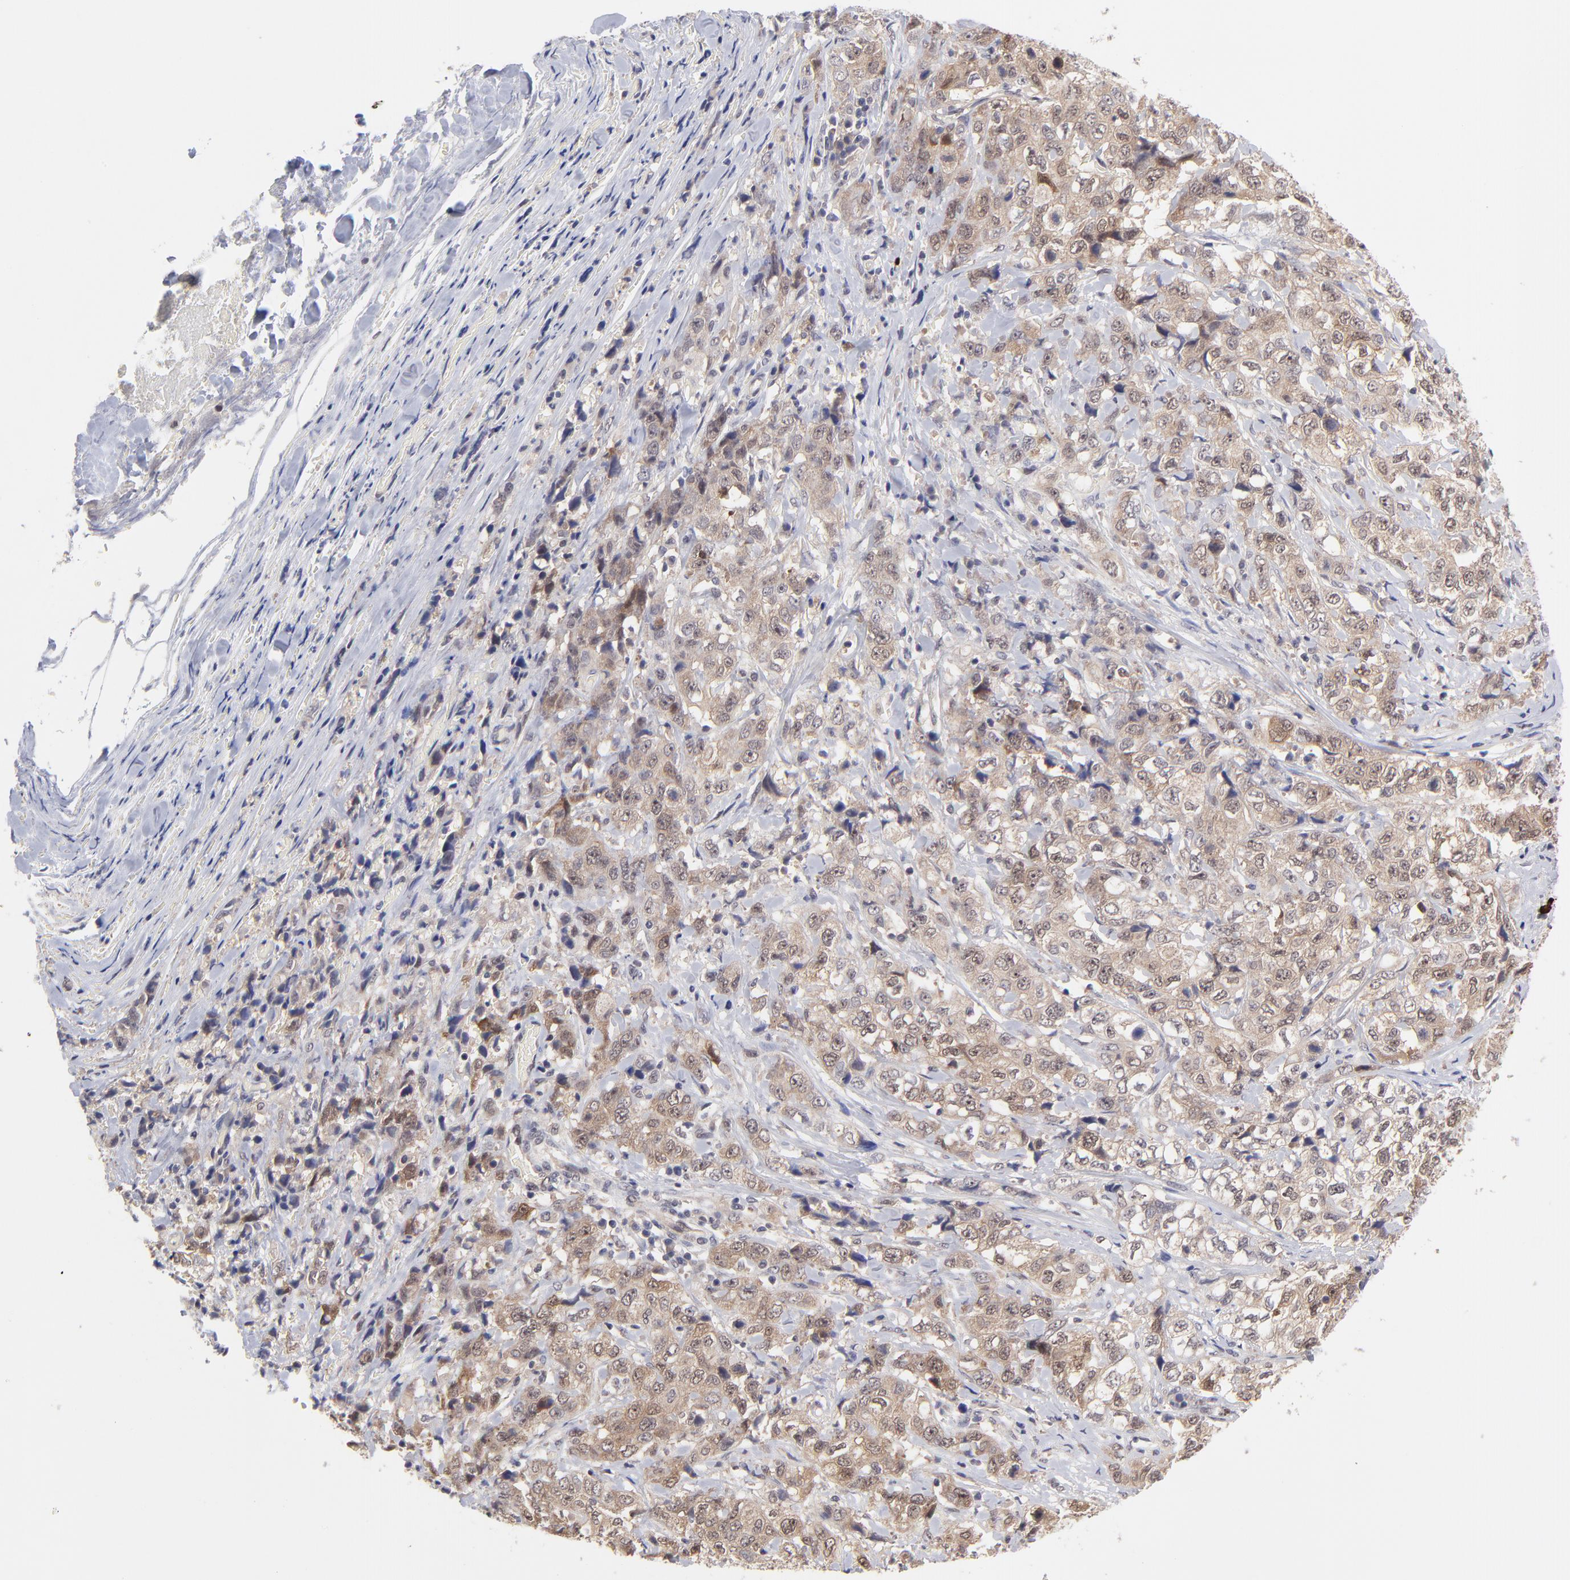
{"staining": {"intensity": "weak", "quantity": ">75%", "location": "cytoplasmic/membranous"}, "tissue": "stomach cancer", "cell_type": "Tumor cells", "image_type": "cancer", "snomed": [{"axis": "morphology", "description": "Adenocarcinoma, NOS"}, {"axis": "topography", "description": "Stomach"}], "caption": "Stomach cancer (adenocarcinoma) stained with a protein marker reveals weak staining in tumor cells.", "gene": "UBE2E3", "patient": {"sex": "male", "age": 48}}